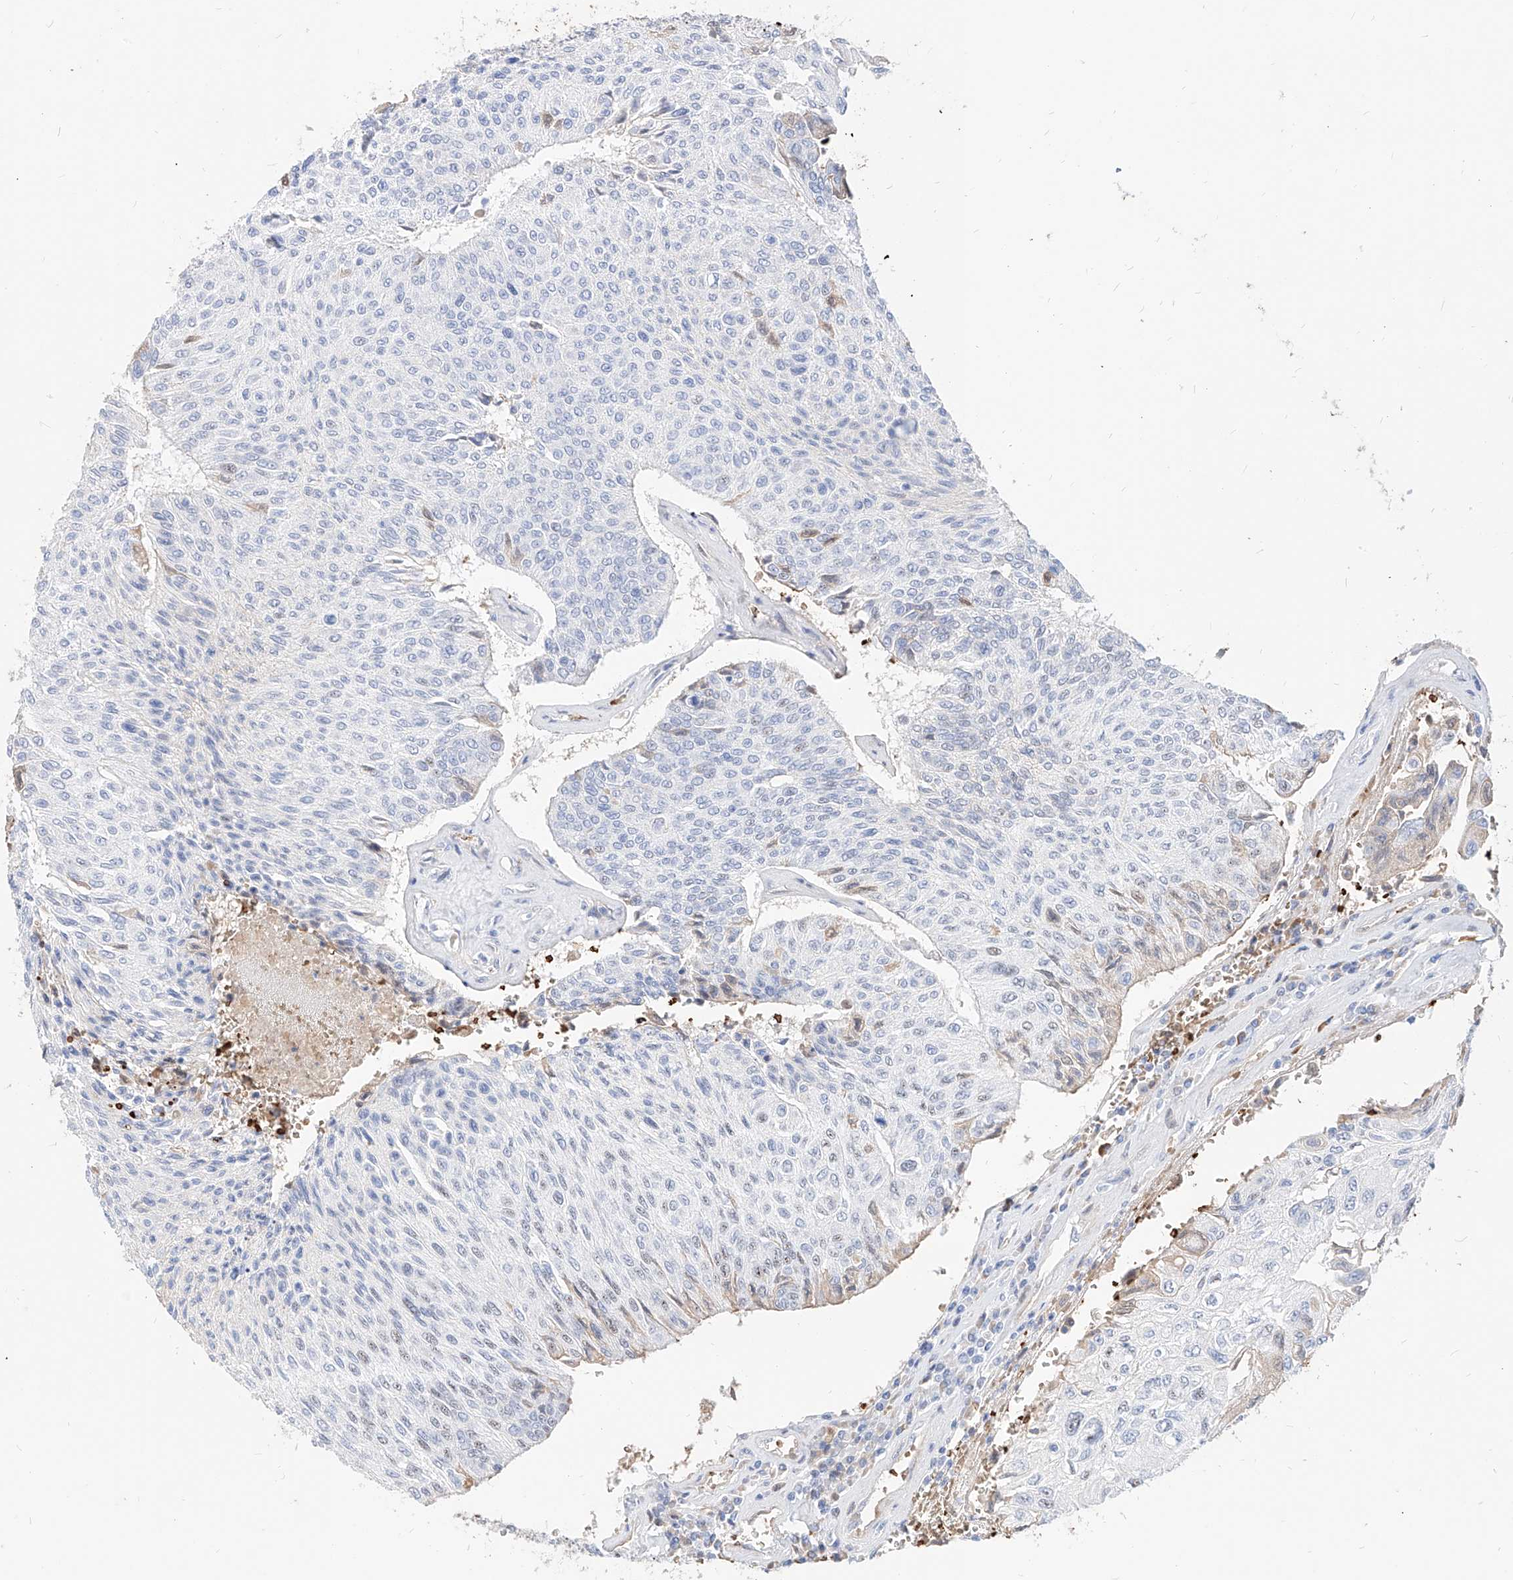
{"staining": {"intensity": "weak", "quantity": "25%-75%", "location": "nuclear"}, "tissue": "urothelial cancer", "cell_type": "Tumor cells", "image_type": "cancer", "snomed": [{"axis": "morphology", "description": "Urothelial carcinoma, High grade"}, {"axis": "topography", "description": "Urinary bladder"}], "caption": "The image shows a brown stain indicating the presence of a protein in the nuclear of tumor cells in urothelial cancer. The staining was performed using DAB (3,3'-diaminobenzidine), with brown indicating positive protein expression. Nuclei are stained blue with hematoxylin.", "gene": "ZFP42", "patient": {"sex": "male", "age": 66}}